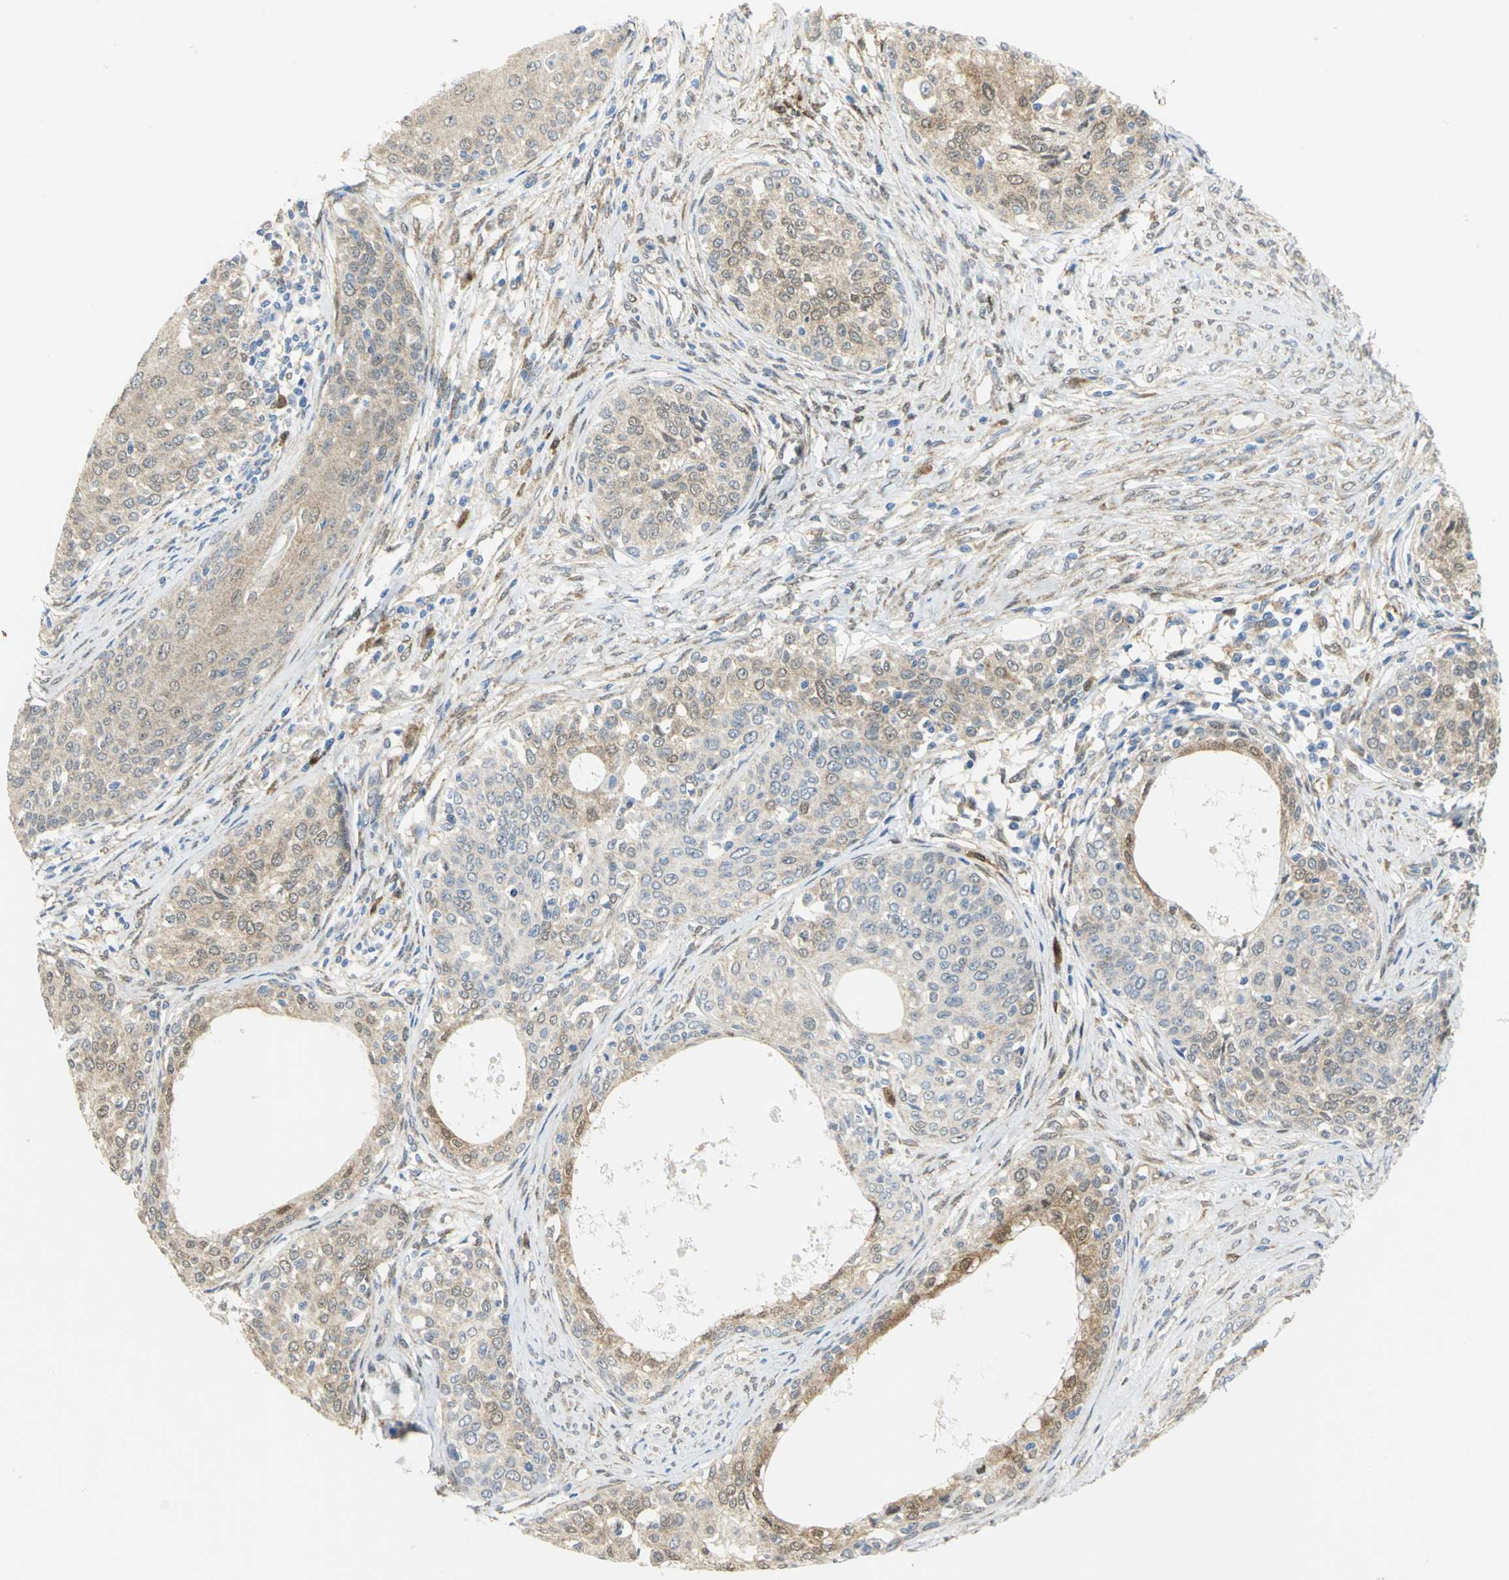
{"staining": {"intensity": "weak", "quantity": "25%-75%", "location": "cytoplasmic/membranous"}, "tissue": "cervical cancer", "cell_type": "Tumor cells", "image_type": "cancer", "snomed": [{"axis": "morphology", "description": "Squamous cell carcinoma, NOS"}, {"axis": "morphology", "description": "Adenocarcinoma, NOS"}, {"axis": "topography", "description": "Cervix"}], "caption": "Brown immunohistochemical staining in cervical cancer (squamous cell carcinoma) shows weak cytoplasmic/membranous staining in about 25%-75% of tumor cells.", "gene": "PGM3", "patient": {"sex": "female", "age": 52}}